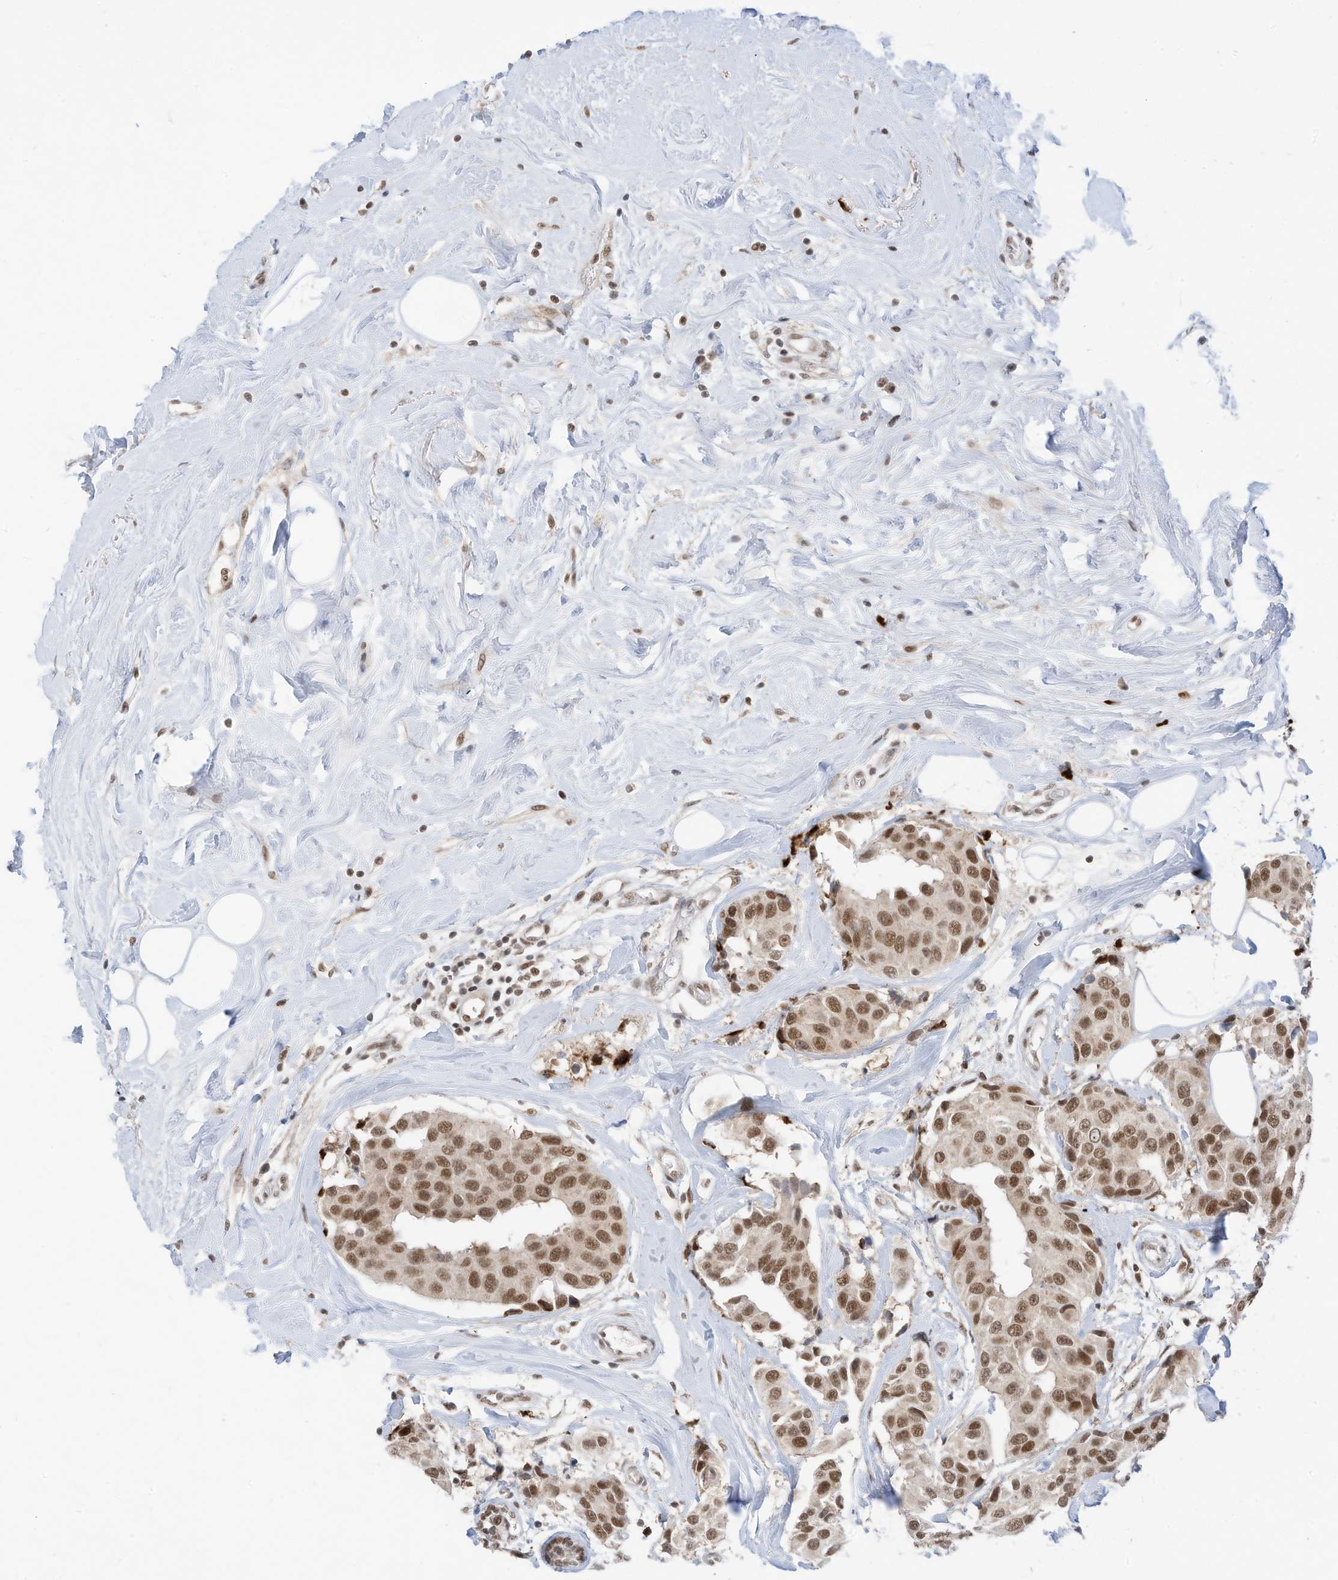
{"staining": {"intensity": "moderate", "quantity": ">75%", "location": "nuclear"}, "tissue": "breast cancer", "cell_type": "Tumor cells", "image_type": "cancer", "snomed": [{"axis": "morphology", "description": "Normal tissue, NOS"}, {"axis": "morphology", "description": "Duct carcinoma"}, {"axis": "topography", "description": "Breast"}], "caption": "Protein expression analysis of breast cancer (intraductal carcinoma) displays moderate nuclear expression in approximately >75% of tumor cells. The protein of interest is stained brown, and the nuclei are stained in blue (DAB (3,3'-diaminobenzidine) IHC with brightfield microscopy, high magnification).", "gene": "OGT", "patient": {"sex": "female", "age": 39}}